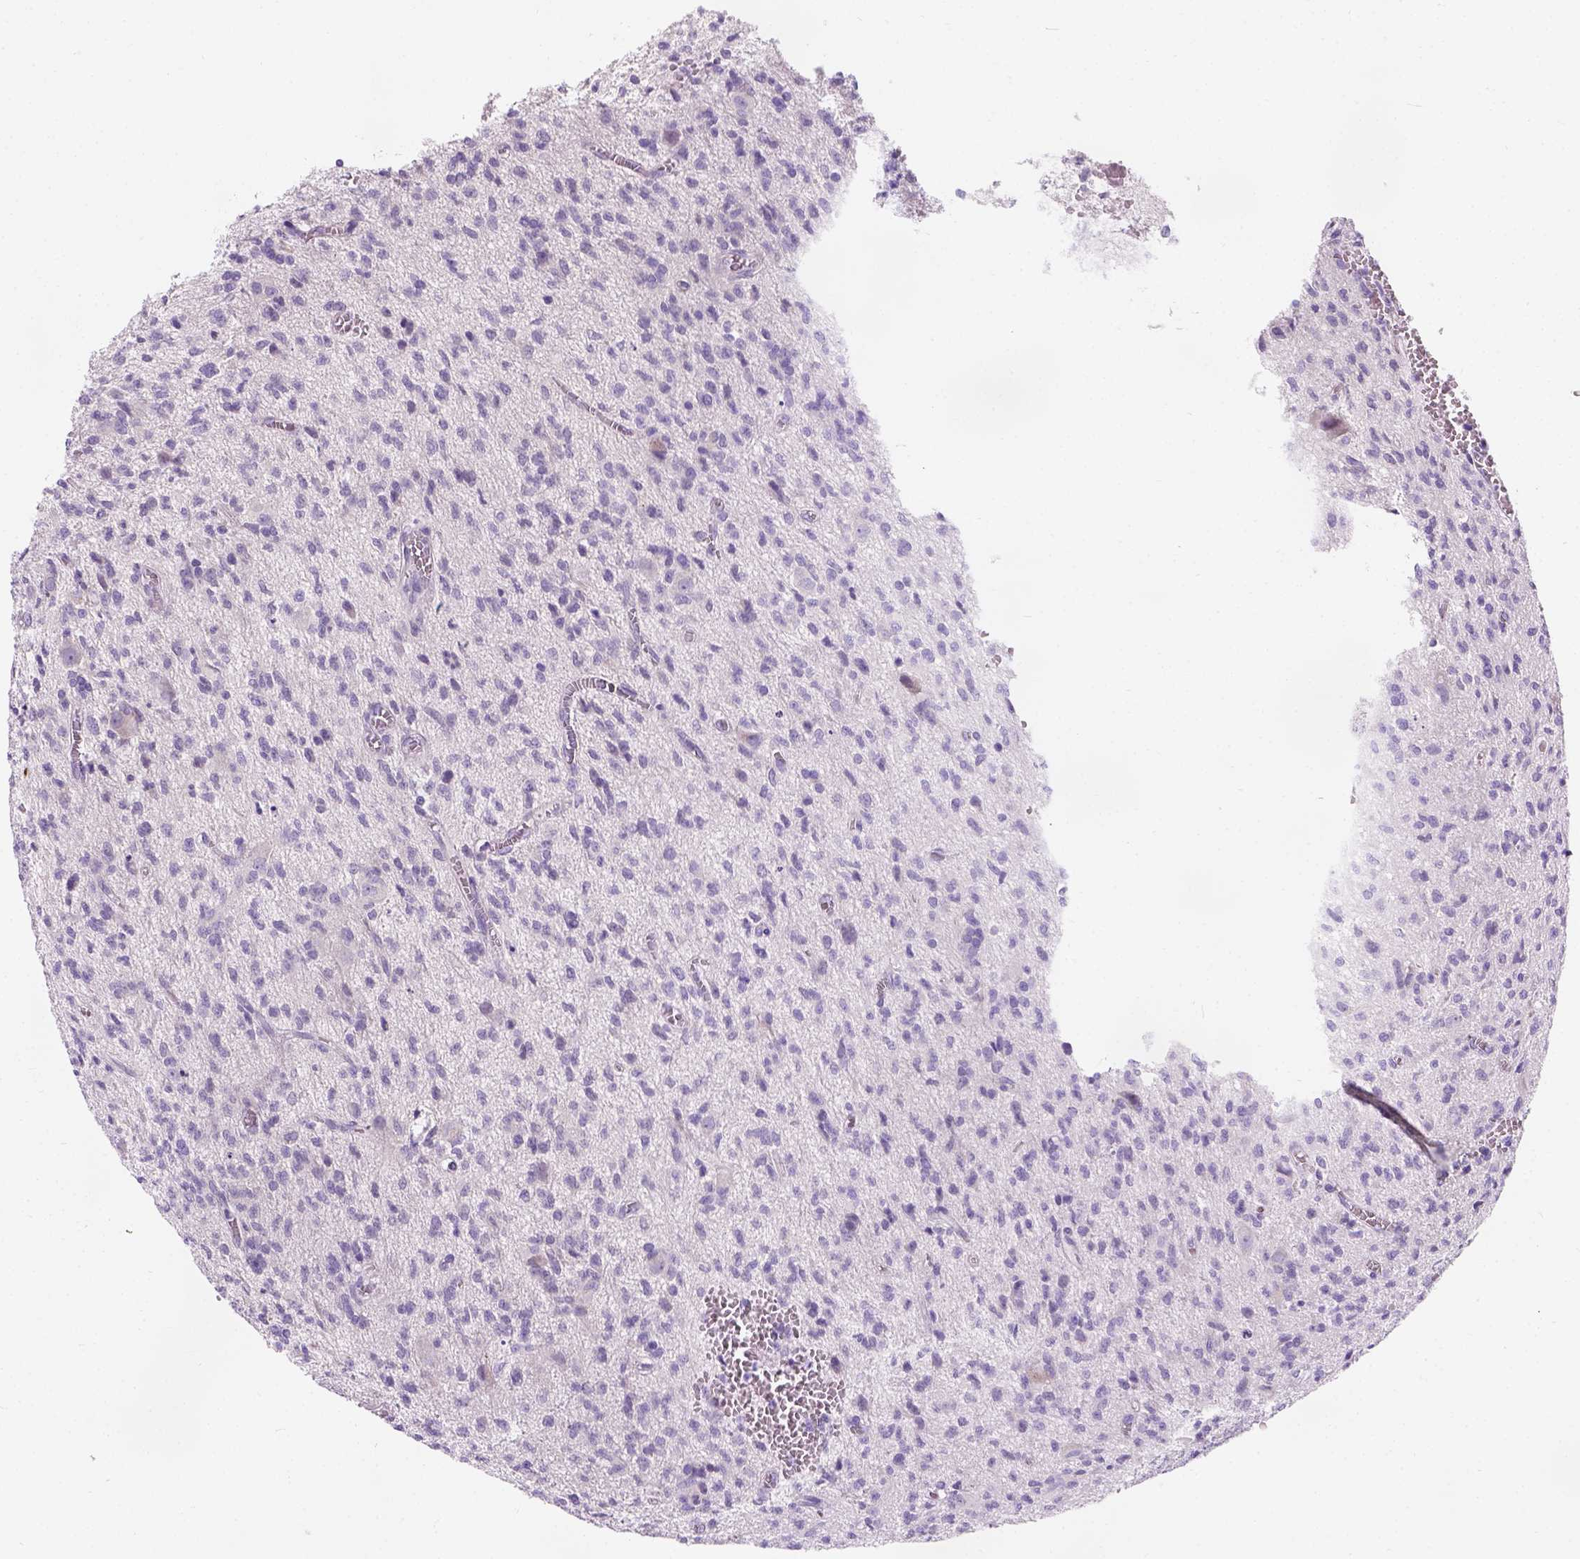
{"staining": {"intensity": "negative", "quantity": "none", "location": "none"}, "tissue": "glioma", "cell_type": "Tumor cells", "image_type": "cancer", "snomed": [{"axis": "morphology", "description": "Glioma, malignant, Low grade"}, {"axis": "topography", "description": "Brain"}], "caption": "The immunohistochemistry photomicrograph has no significant positivity in tumor cells of malignant glioma (low-grade) tissue.", "gene": "C20orf144", "patient": {"sex": "male", "age": 64}}